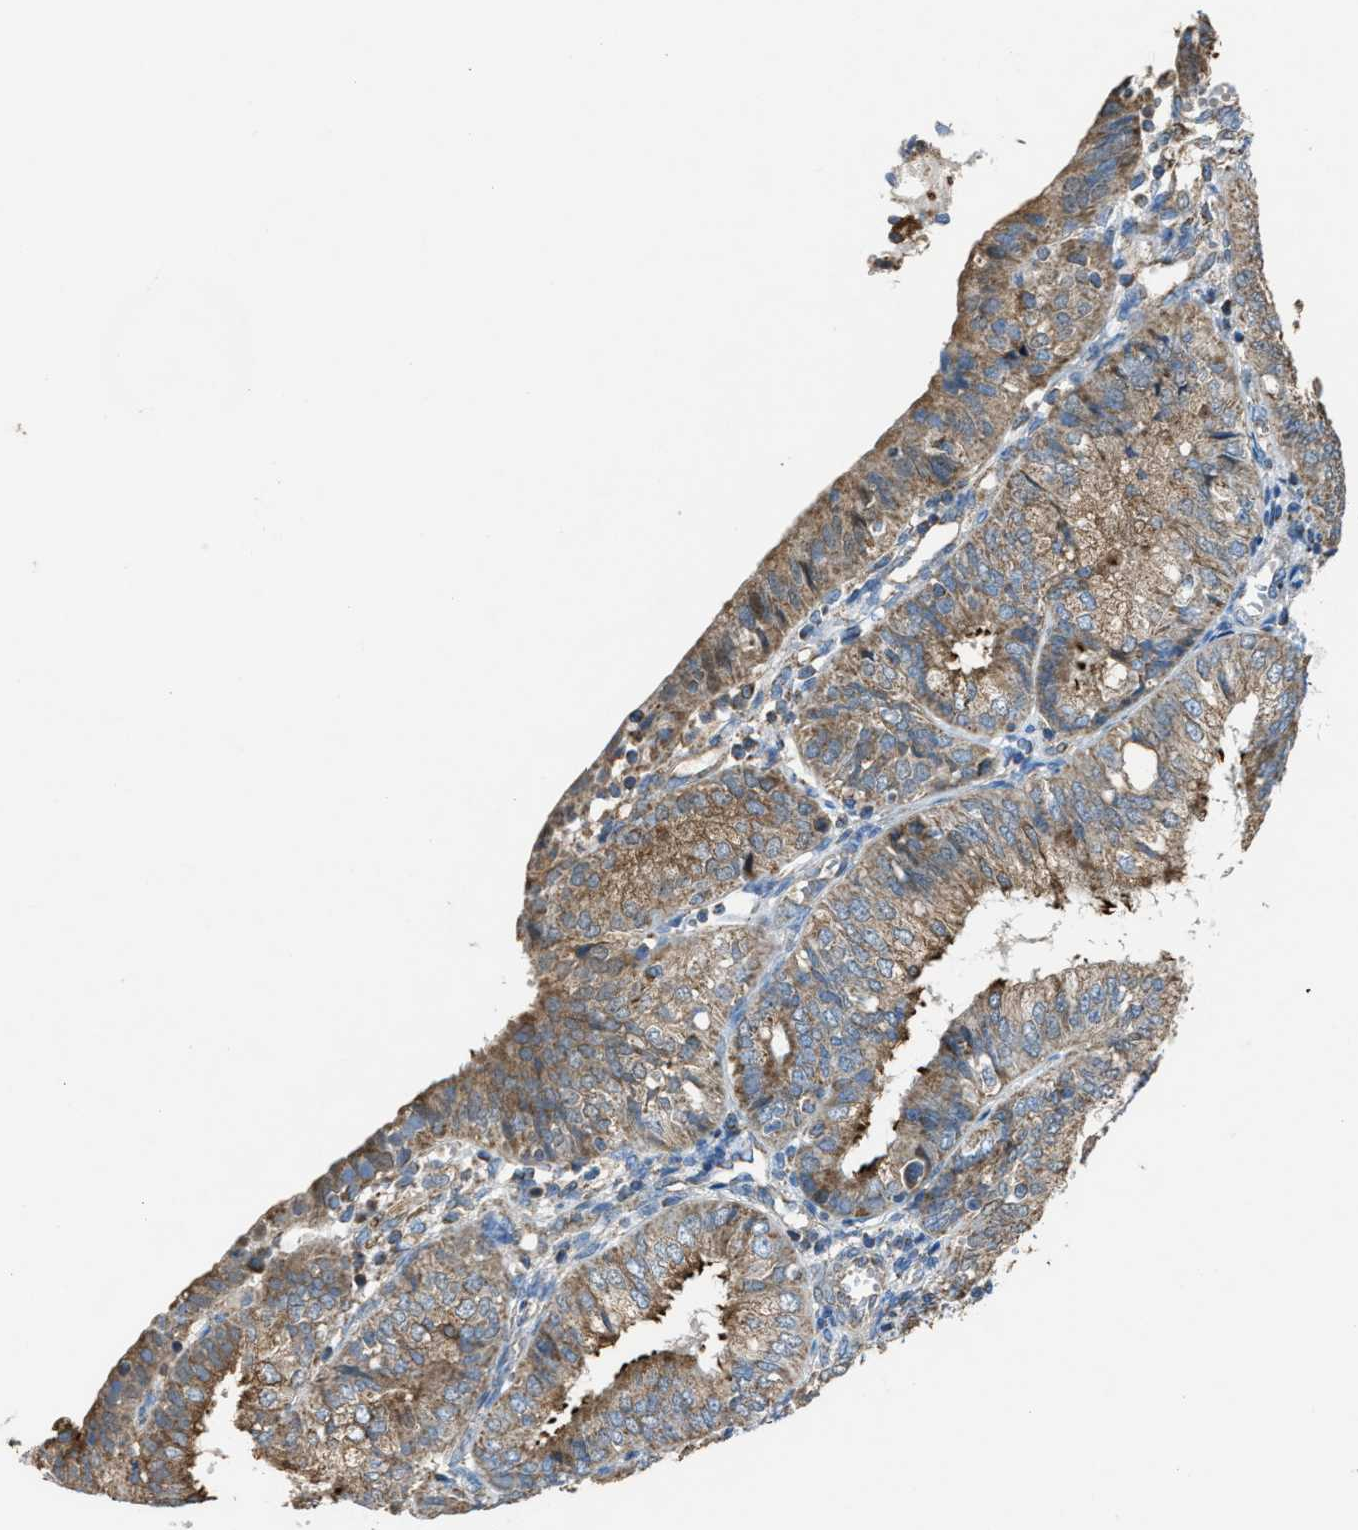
{"staining": {"intensity": "moderate", "quantity": ">75%", "location": "cytoplasmic/membranous"}, "tissue": "endometrial cancer", "cell_type": "Tumor cells", "image_type": "cancer", "snomed": [{"axis": "morphology", "description": "Adenocarcinoma, NOS"}, {"axis": "topography", "description": "Endometrium"}], "caption": "This photomicrograph displays IHC staining of endometrial adenocarcinoma, with medium moderate cytoplasmic/membranous expression in approximately >75% of tumor cells.", "gene": "SLC25A11", "patient": {"sex": "female", "age": 58}}